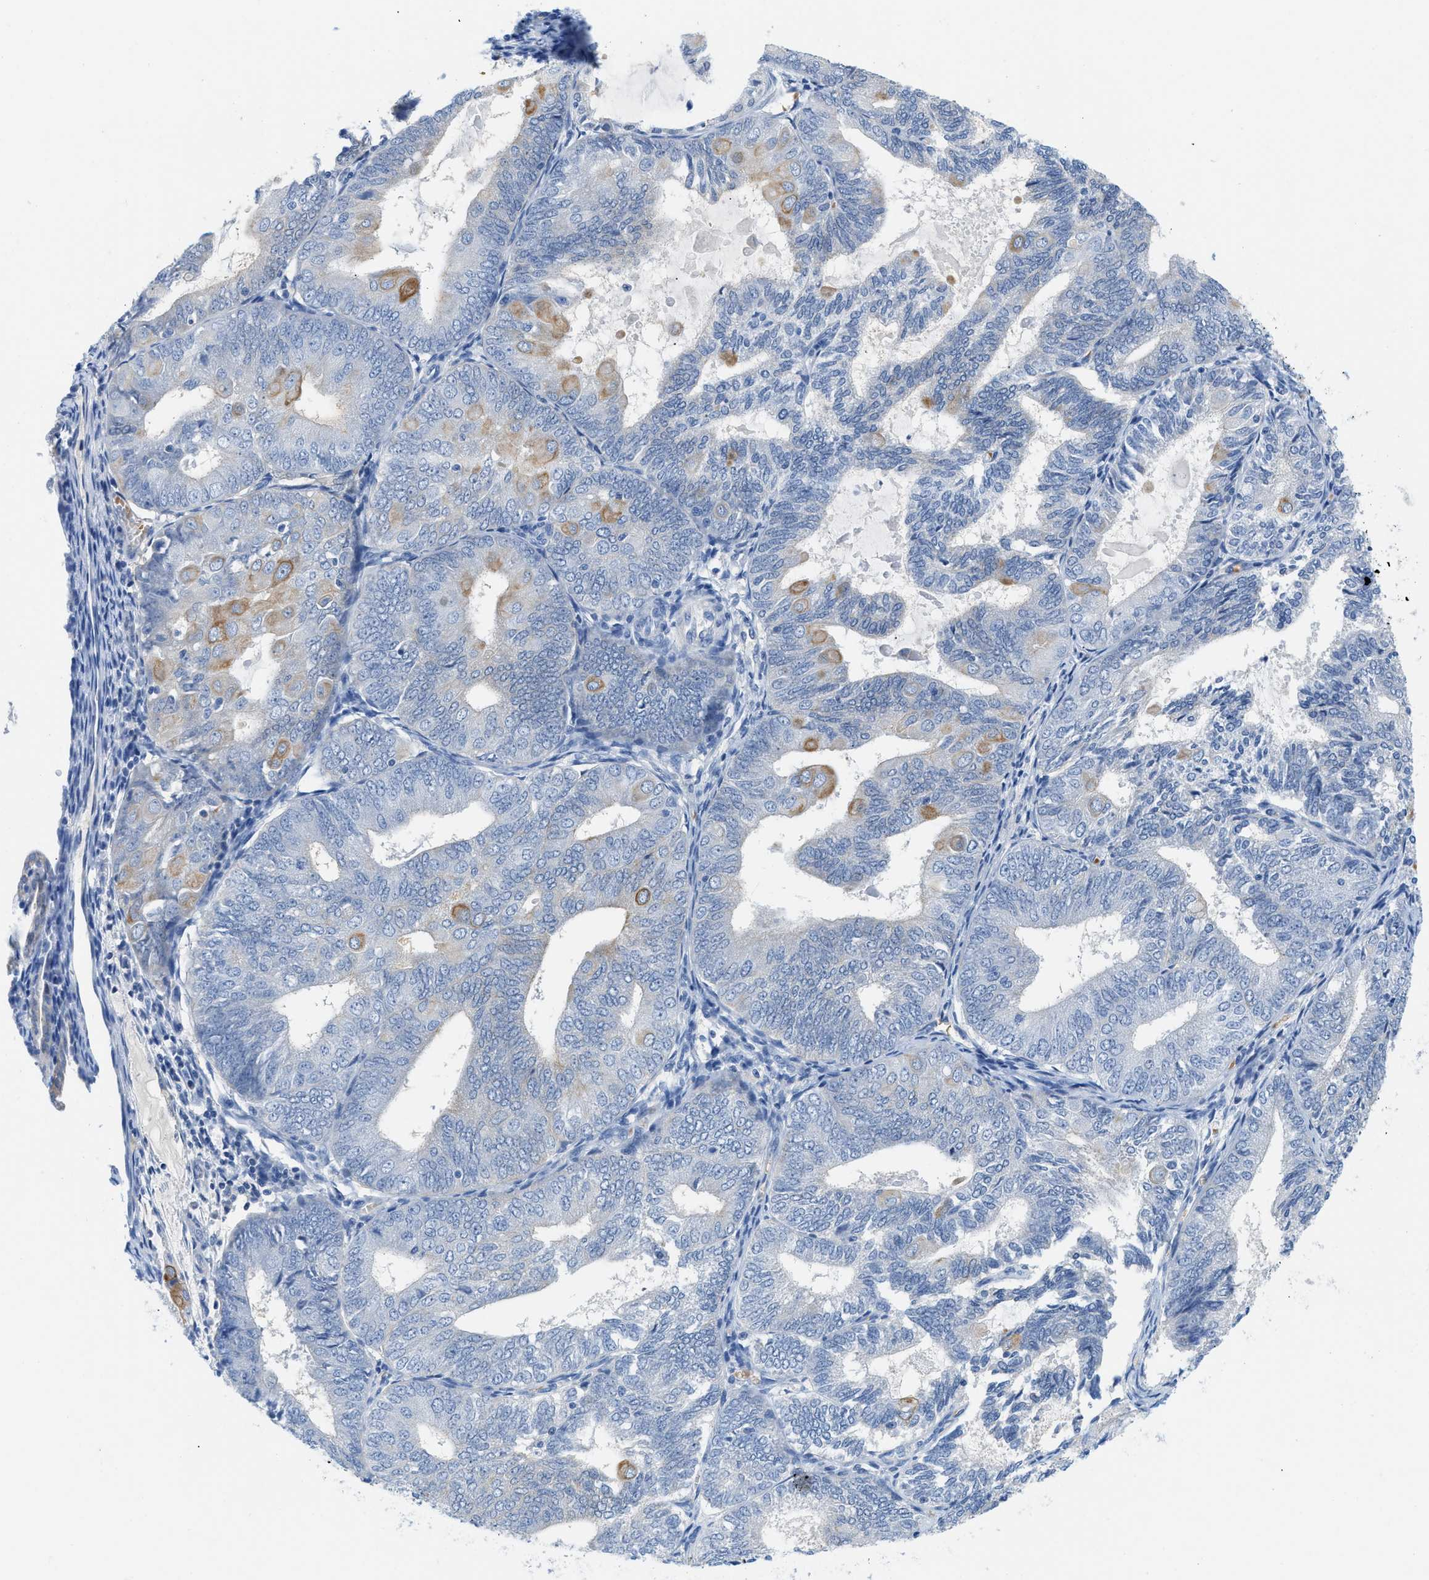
{"staining": {"intensity": "moderate", "quantity": "<25%", "location": "cytoplasmic/membranous"}, "tissue": "endometrial cancer", "cell_type": "Tumor cells", "image_type": "cancer", "snomed": [{"axis": "morphology", "description": "Adenocarcinoma, NOS"}, {"axis": "topography", "description": "Endometrium"}], "caption": "Human endometrial cancer stained with a brown dye shows moderate cytoplasmic/membranous positive positivity in about <25% of tumor cells.", "gene": "BPGM", "patient": {"sex": "female", "age": 81}}